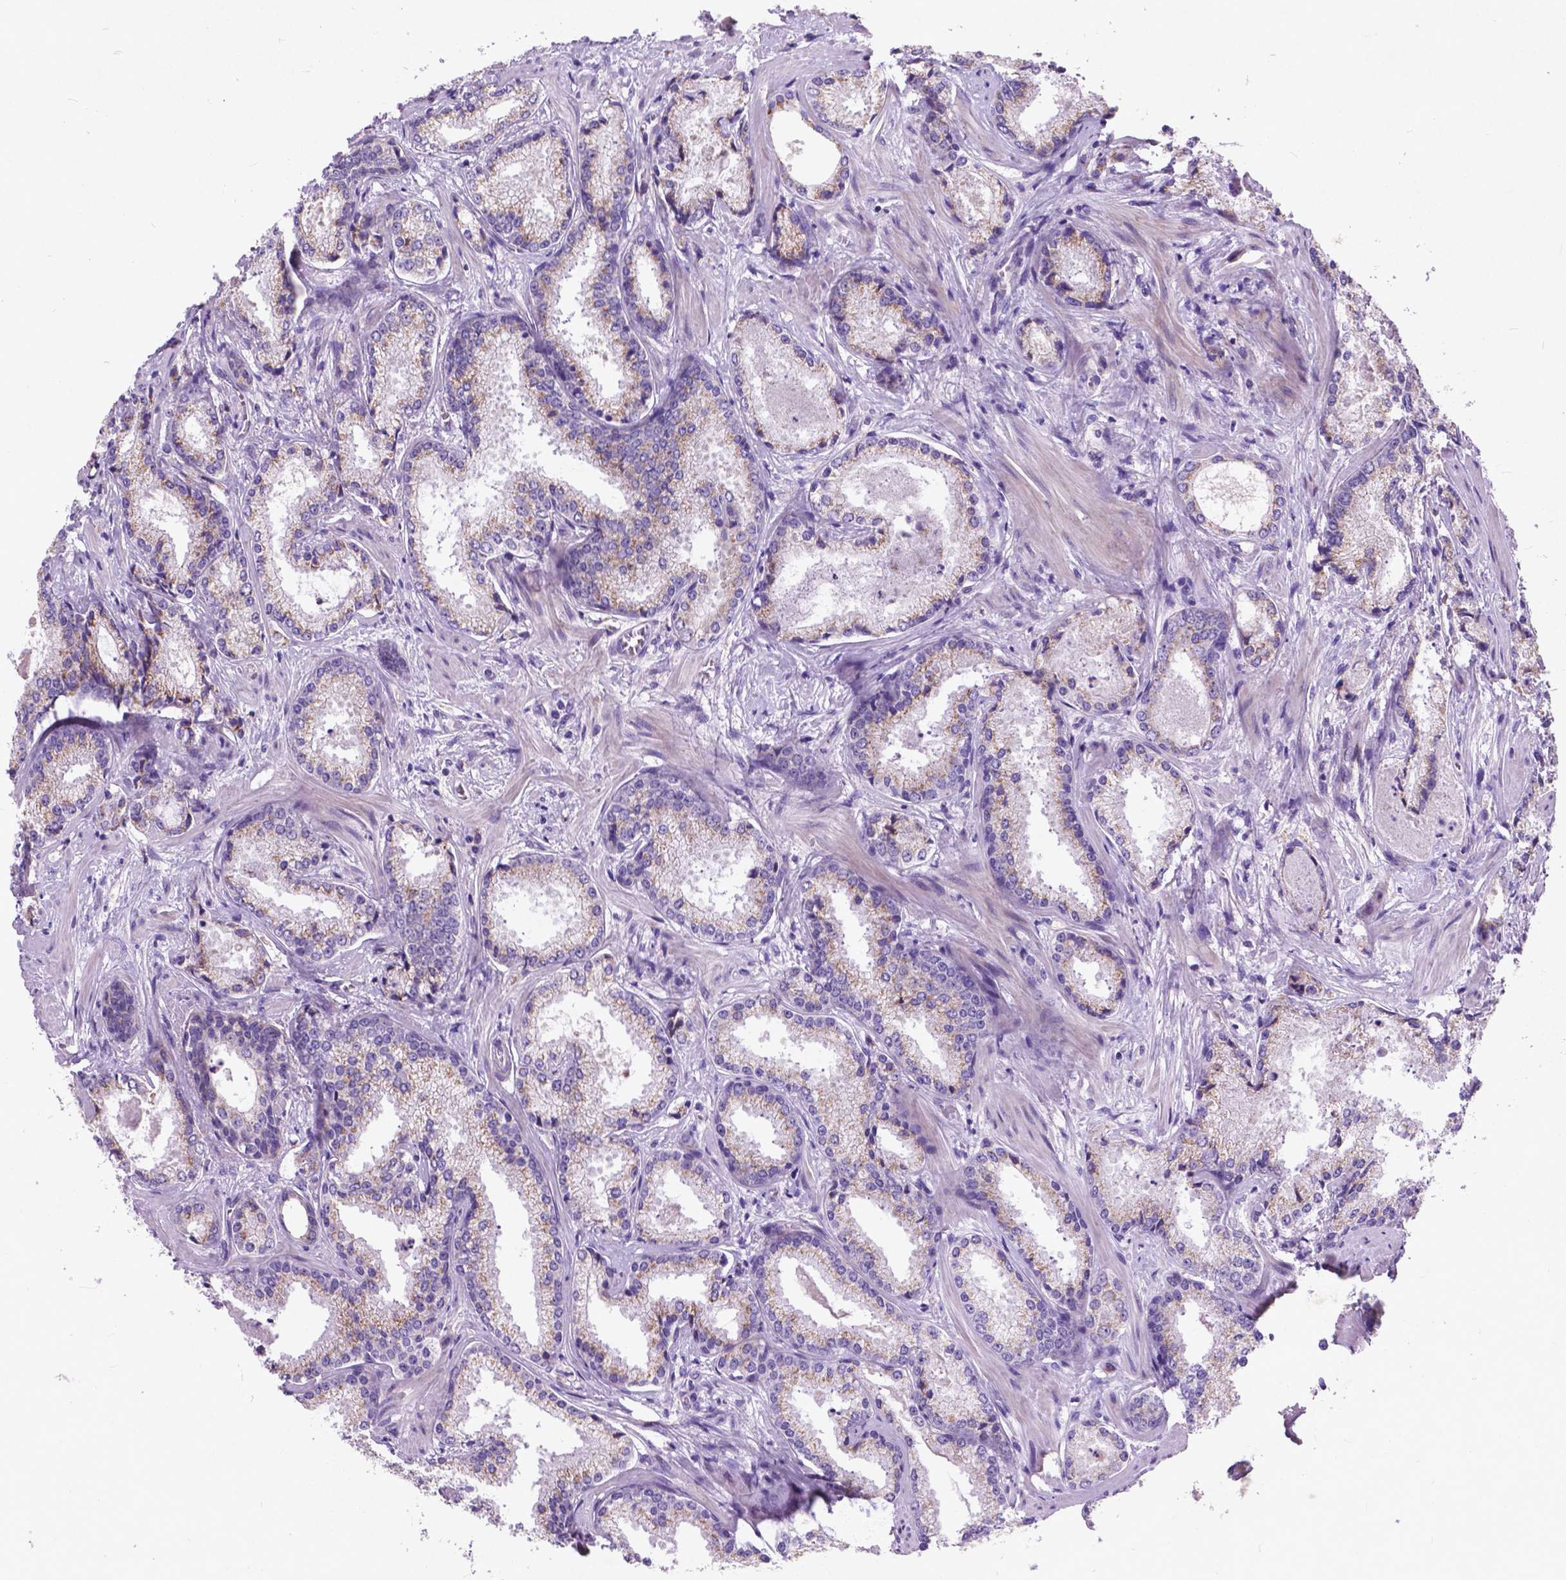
{"staining": {"intensity": "weak", "quantity": ">75%", "location": "cytoplasmic/membranous"}, "tissue": "prostate cancer", "cell_type": "Tumor cells", "image_type": "cancer", "snomed": [{"axis": "morphology", "description": "Adenocarcinoma, Low grade"}, {"axis": "topography", "description": "Prostate"}], "caption": "Low-grade adenocarcinoma (prostate) tissue demonstrates weak cytoplasmic/membranous positivity in approximately >75% of tumor cells, visualized by immunohistochemistry.", "gene": "ATG4D", "patient": {"sex": "male", "age": 56}}